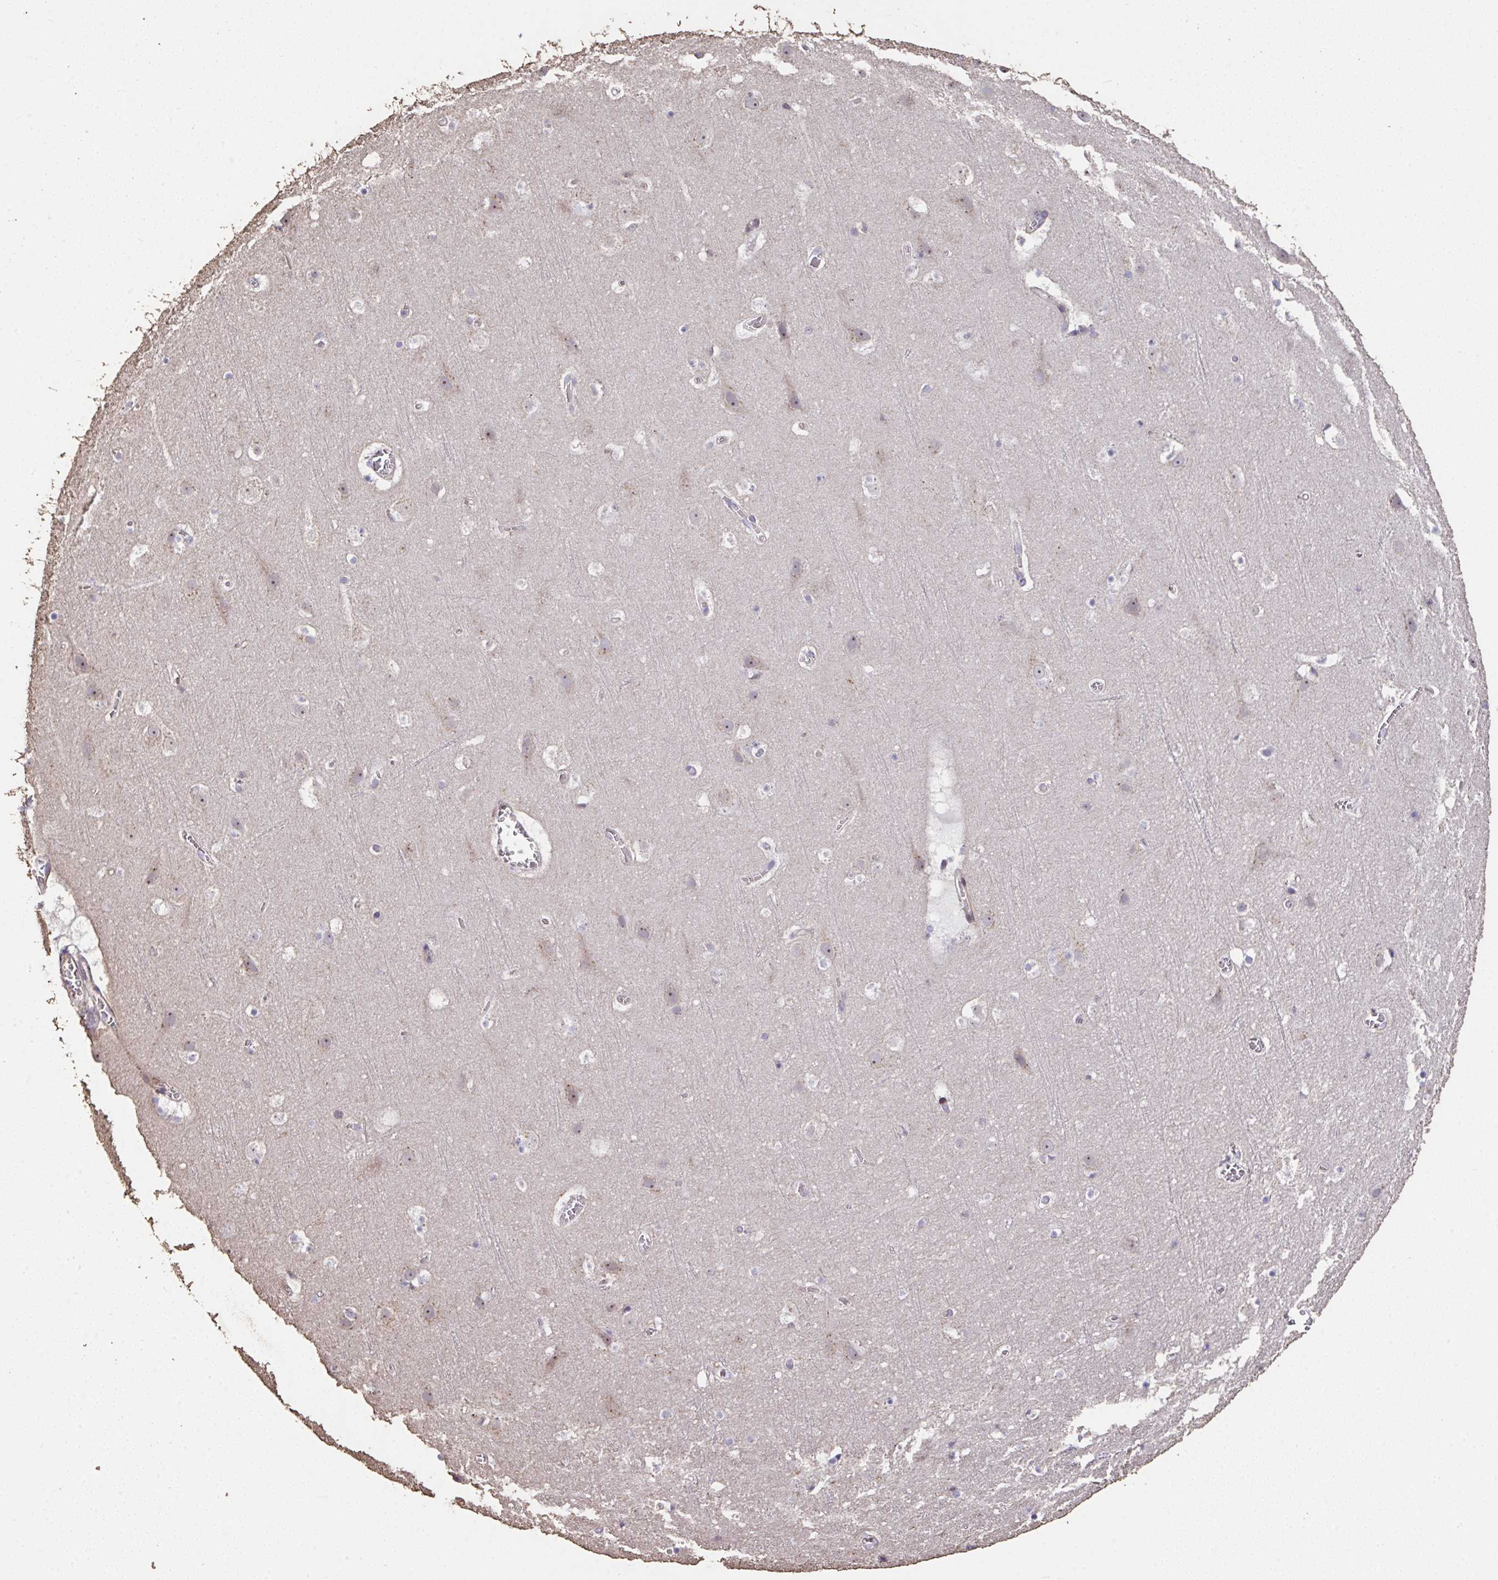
{"staining": {"intensity": "negative", "quantity": "none", "location": "none"}, "tissue": "cerebral cortex", "cell_type": "Endothelial cells", "image_type": "normal", "snomed": [{"axis": "morphology", "description": "Normal tissue, NOS"}, {"axis": "topography", "description": "Cerebral cortex"}], "caption": "Immunohistochemical staining of unremarkable human cerebral cortex demonstrates no significant expression in endothelial cells. (DAB immunohistochemistry (IHC) visualized using brightfield microscopy, high magnification).", "gene": "RUNDC3B", "patient": {"sex": "female", "age": 42}}